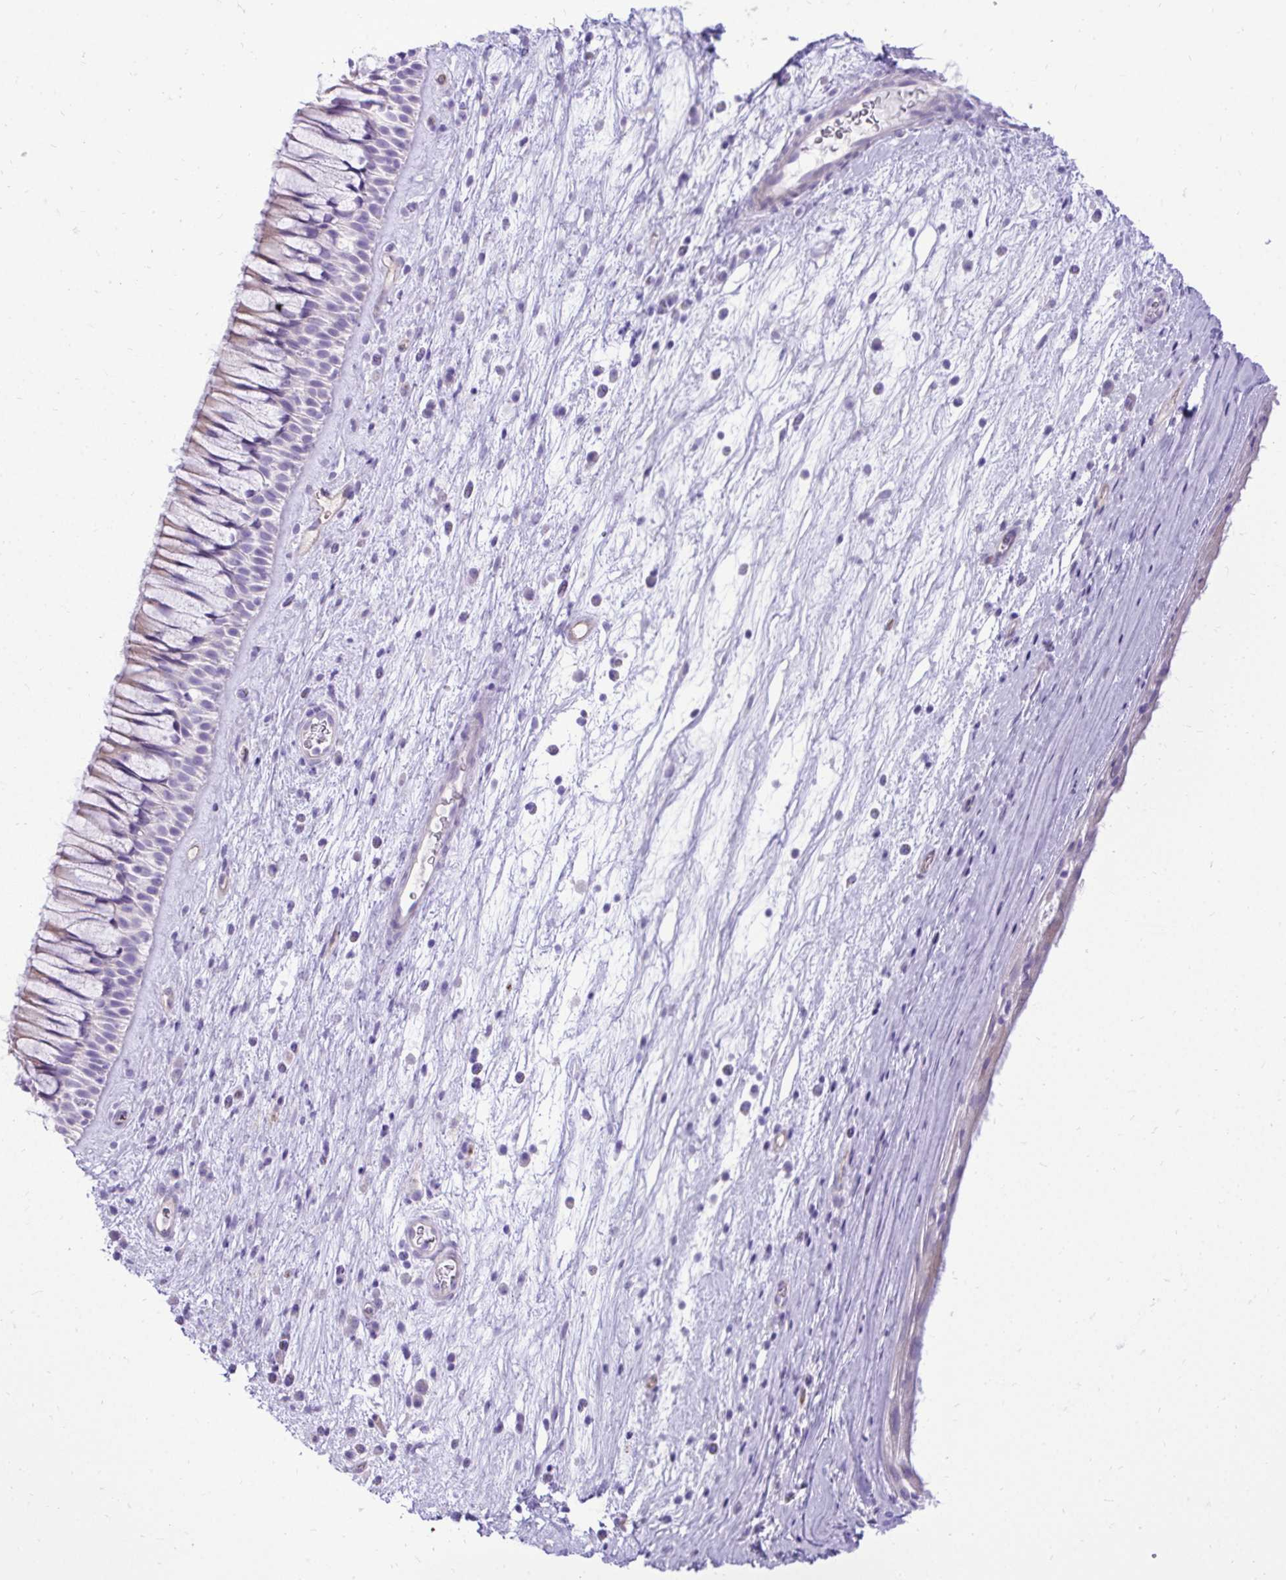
{"staining": {"intensity": "weak", "quantity": "25%-75%", "location": "cytoplasmic/membranous"}, "tissue": "nasopharynx", "cell_type": "Respiratory epithelial cells", "image_type": "normal", "snomed": [{"axis": "morphology", "description": "Normal tissue, NOS"}, {"axis": "topography", "description": "Nasopharynx"}], "caption": "A photomicrograph of nasopharynx stained for a protein demonstrates weak cytoplasmic/membranous brown staining in respiratory epithelial cells. The staining is performed using DAB brown chromogen to label protein expression. The nuclei are counter-stained blue using hematoxylin.", "gene": "PELI3", "patient": {"sex": "male", "age": 74}}